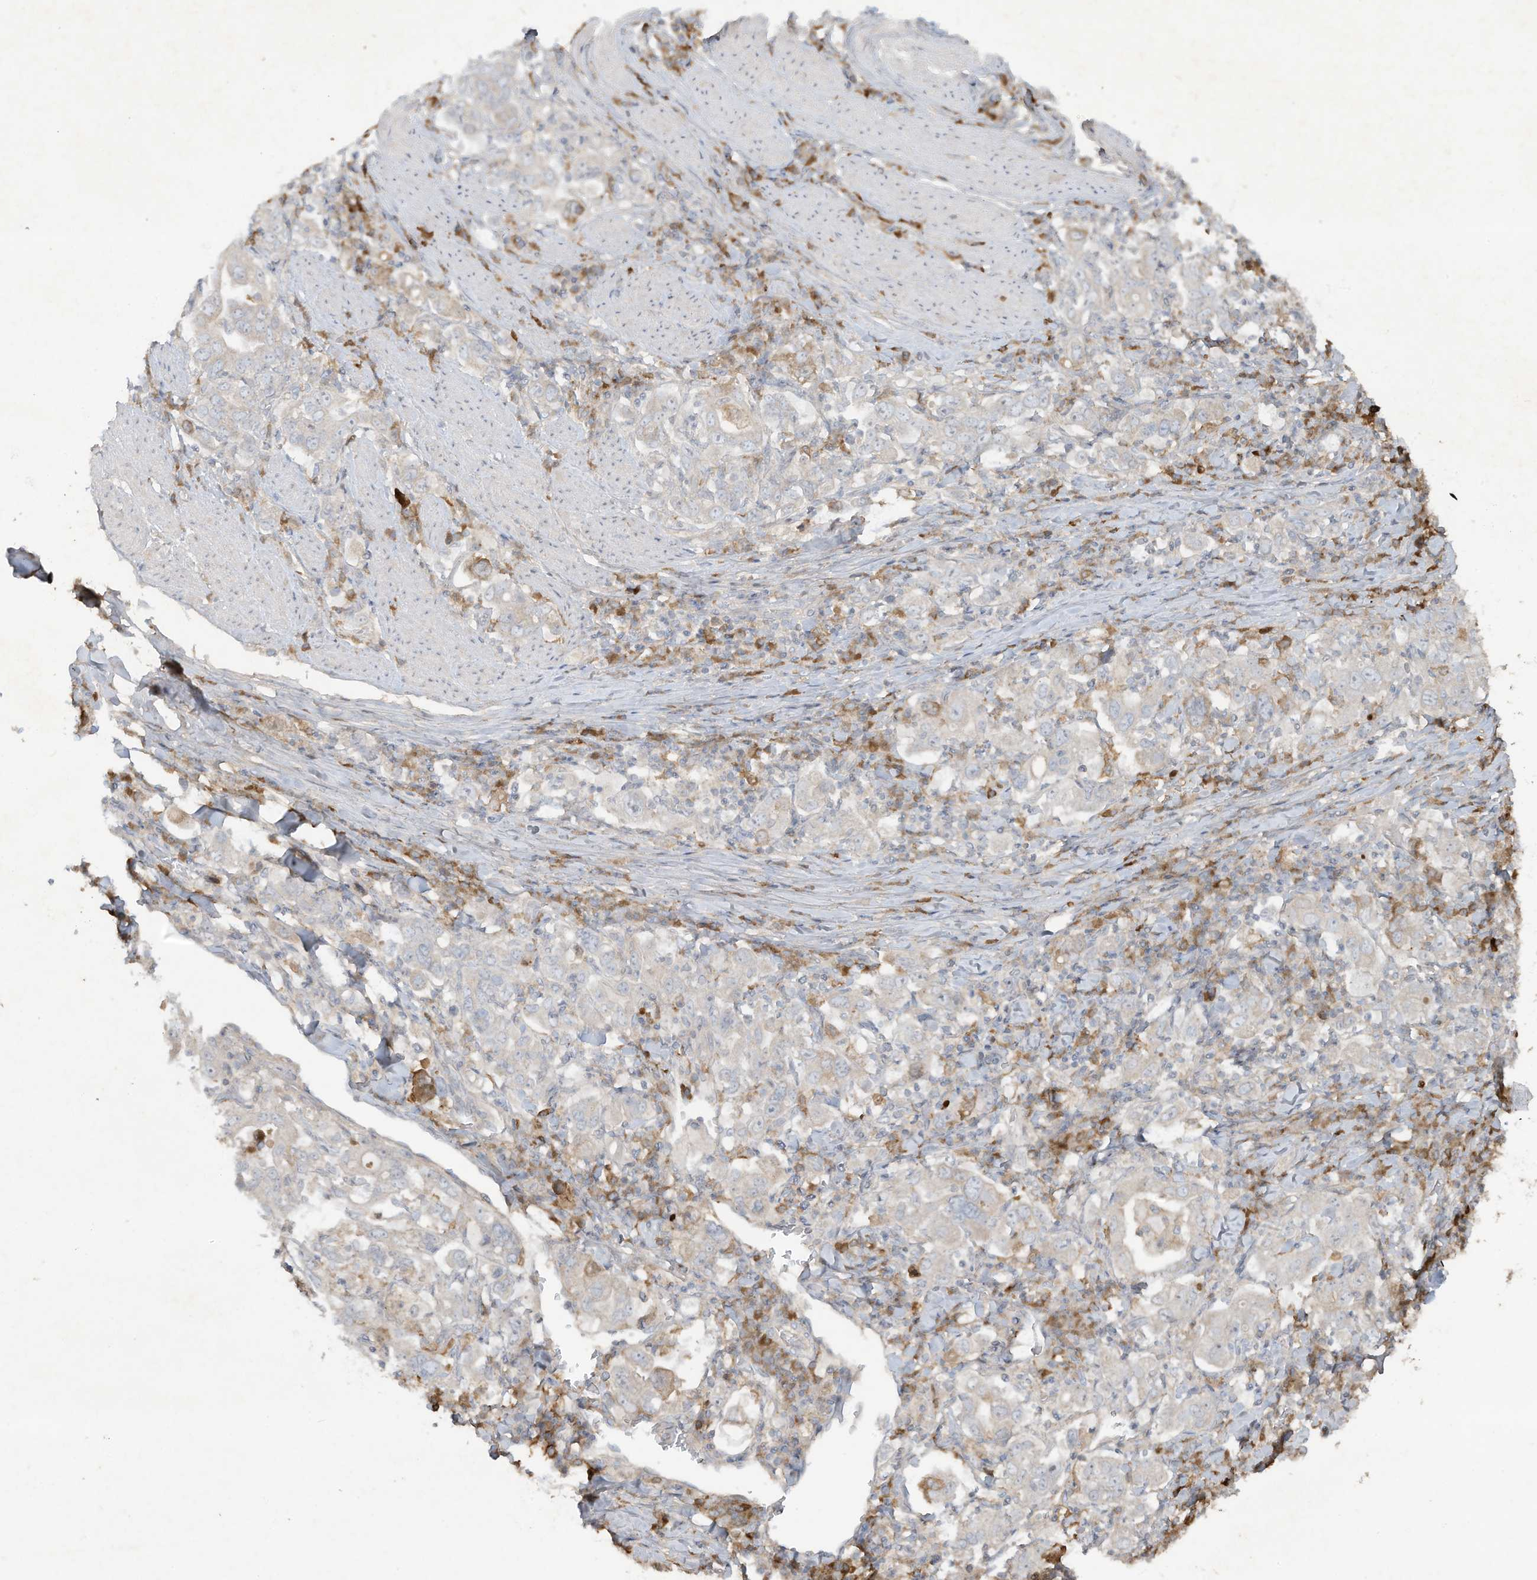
{"staining": {"intensity": "negative", "quantity": "none", "location": "none"}, "tissue": "stomach cancer", "cell_type": "Tumor cells", "image_type": "cancer", "snomed": [{"axis": "morphology", "description": "Adenocarcinoma, NOS"}, {"axis": "topography", "description": "Stomach, upper"}], "caption": "A high-resolution histopathology image shows immunohistochemistry (IHC) staining of stomach cancer, which exhibits no significant expression in tumor cells.", "gene": "FETUB", "patient": {"sex": "male", "age": 62}}